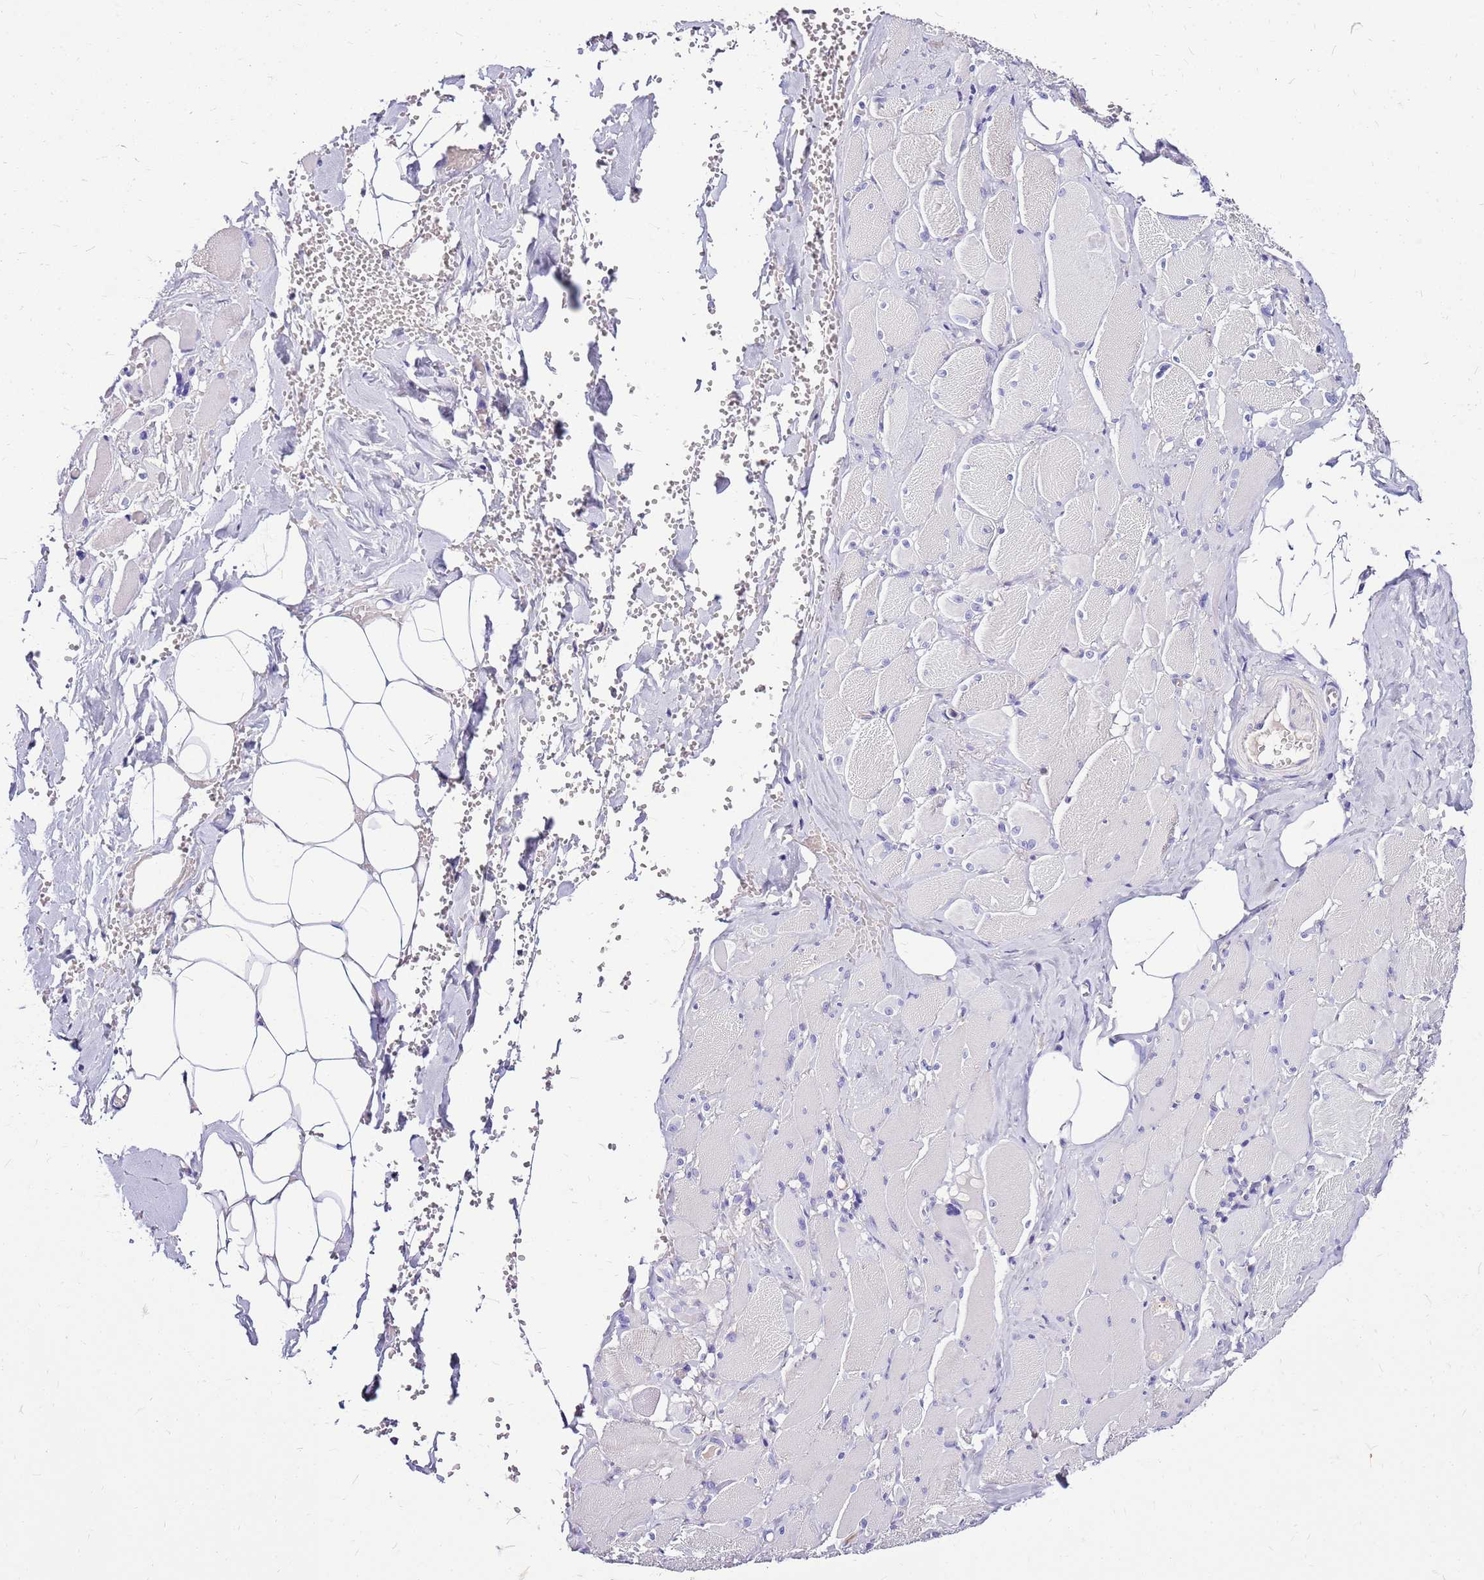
{"staining": {"intensity": "negative", "quantity": "none", "location": "none"}, "tissue": "skeletal muscle", "cell_type": "Myocytes", "image_type": "normal", "snomed": [{"axis": "morphology", "description": "Normal tissue, NOS"}, {"axis": "morphology", "description": "Basal cell carcinoma"}, {"axis": "topography", "description": "Skeletal muscle"}], "caption": "Histopathology image shows no protein expression in myocytes of normal skeletal muscle. (DAB immunohistochemistry with hematoxylin counter stain).", "gene": "DCDC2B", "patient": {"sex": "female", "age": 64}}